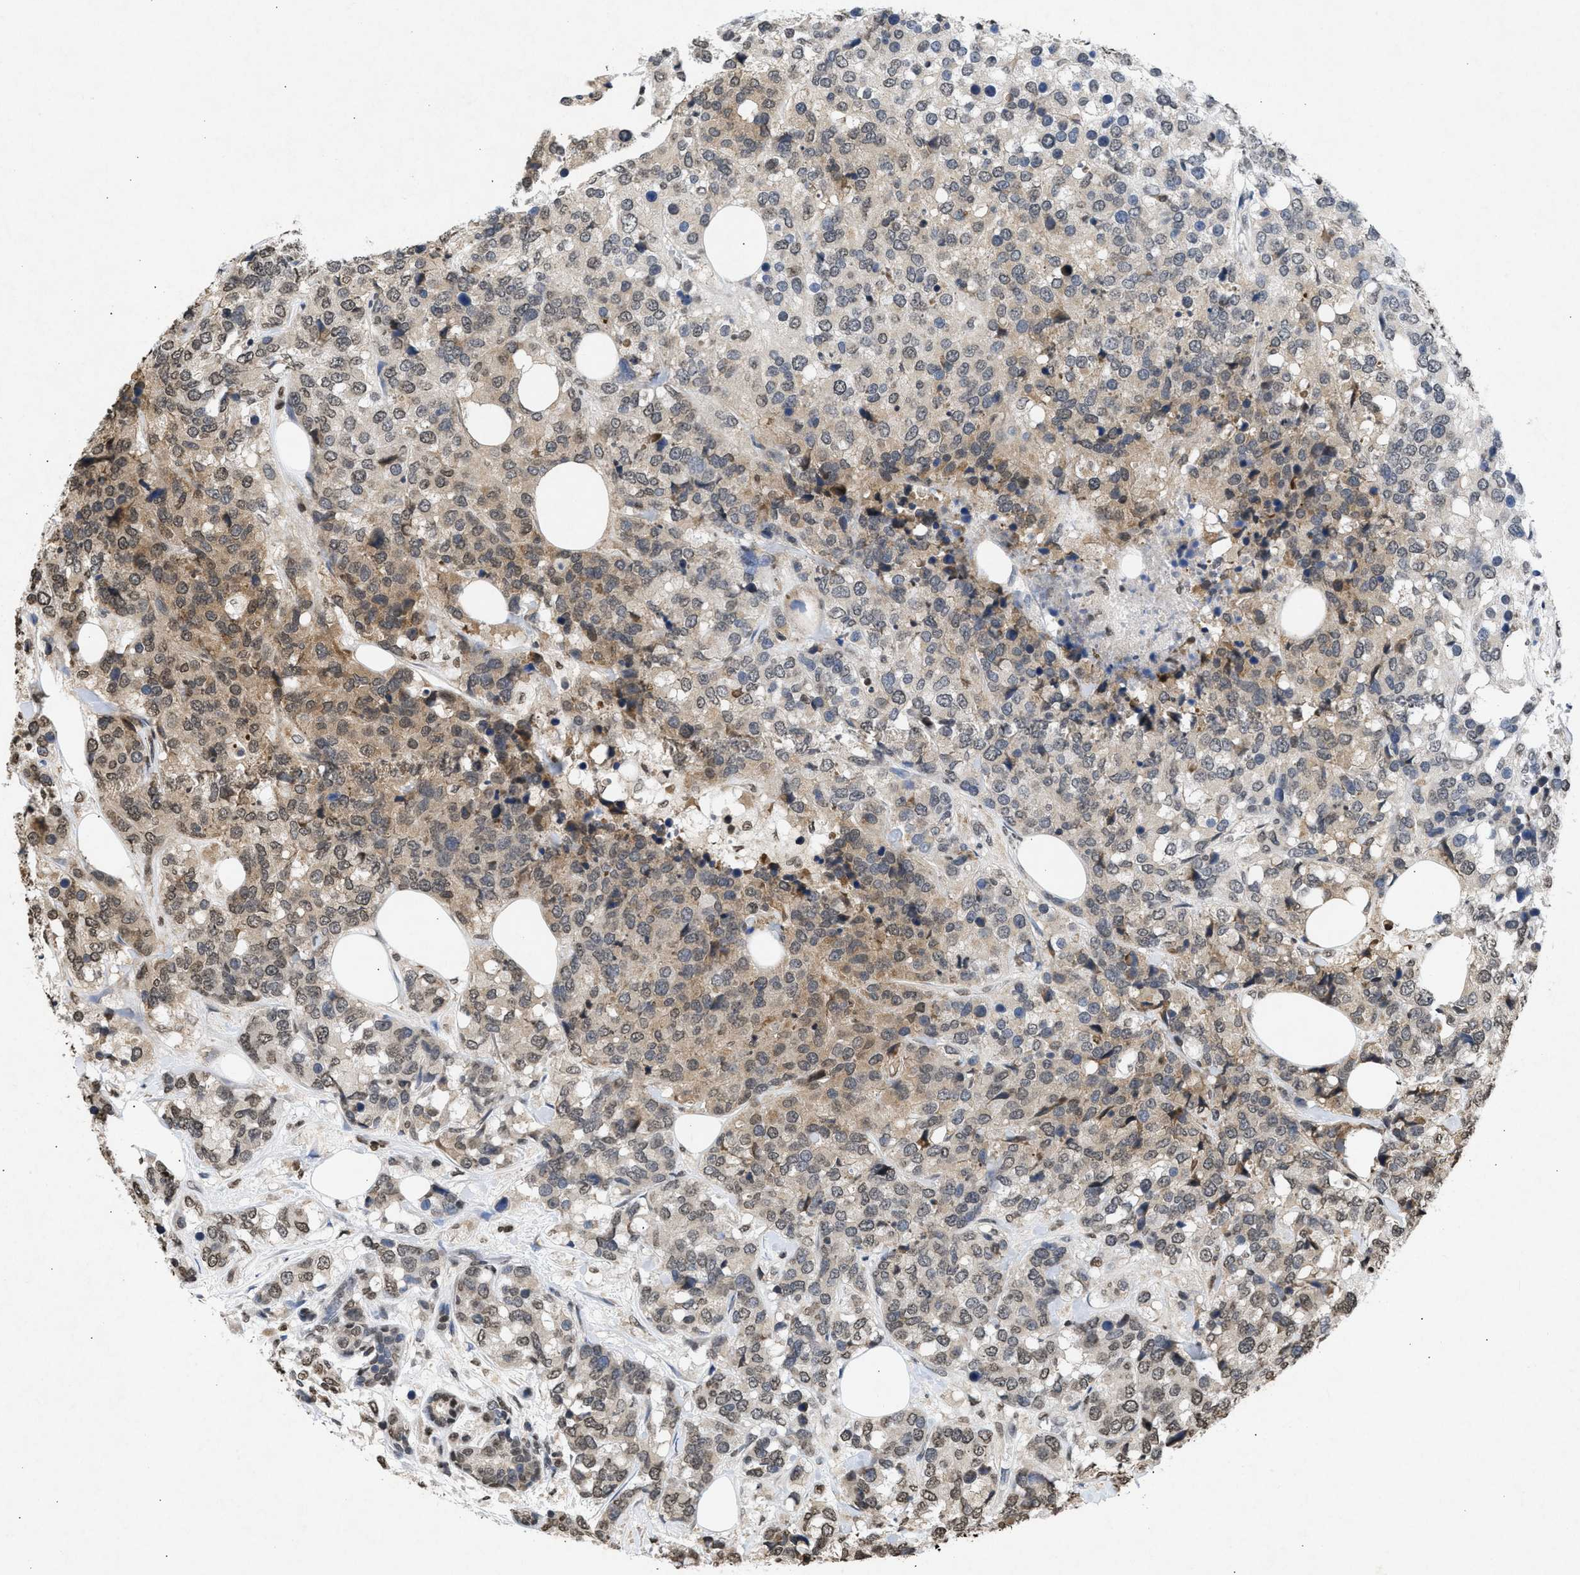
{"staining": {"intensity": "moderate", "quantity": "<25%", "location": "cytoplasmic/membranous,nuclear"}, "tissue": "breast cancer", "cell_type": "Tumor cells", "image_type": "cancer", "snomed": [{"axis": "morphology", "description": "Lobular carcinoma"}, {"axis": "topography", "description": "Breast"}], "caption": "Moderate cytoplasmic/membranous and nuclear expression for a protein is seen in about <25% of tumor cells of lobular carcinoma (breast) using immunohistochemistry (IHC).", "gene": "NUP35", "patient": {"sex": "female", "age": 59}}